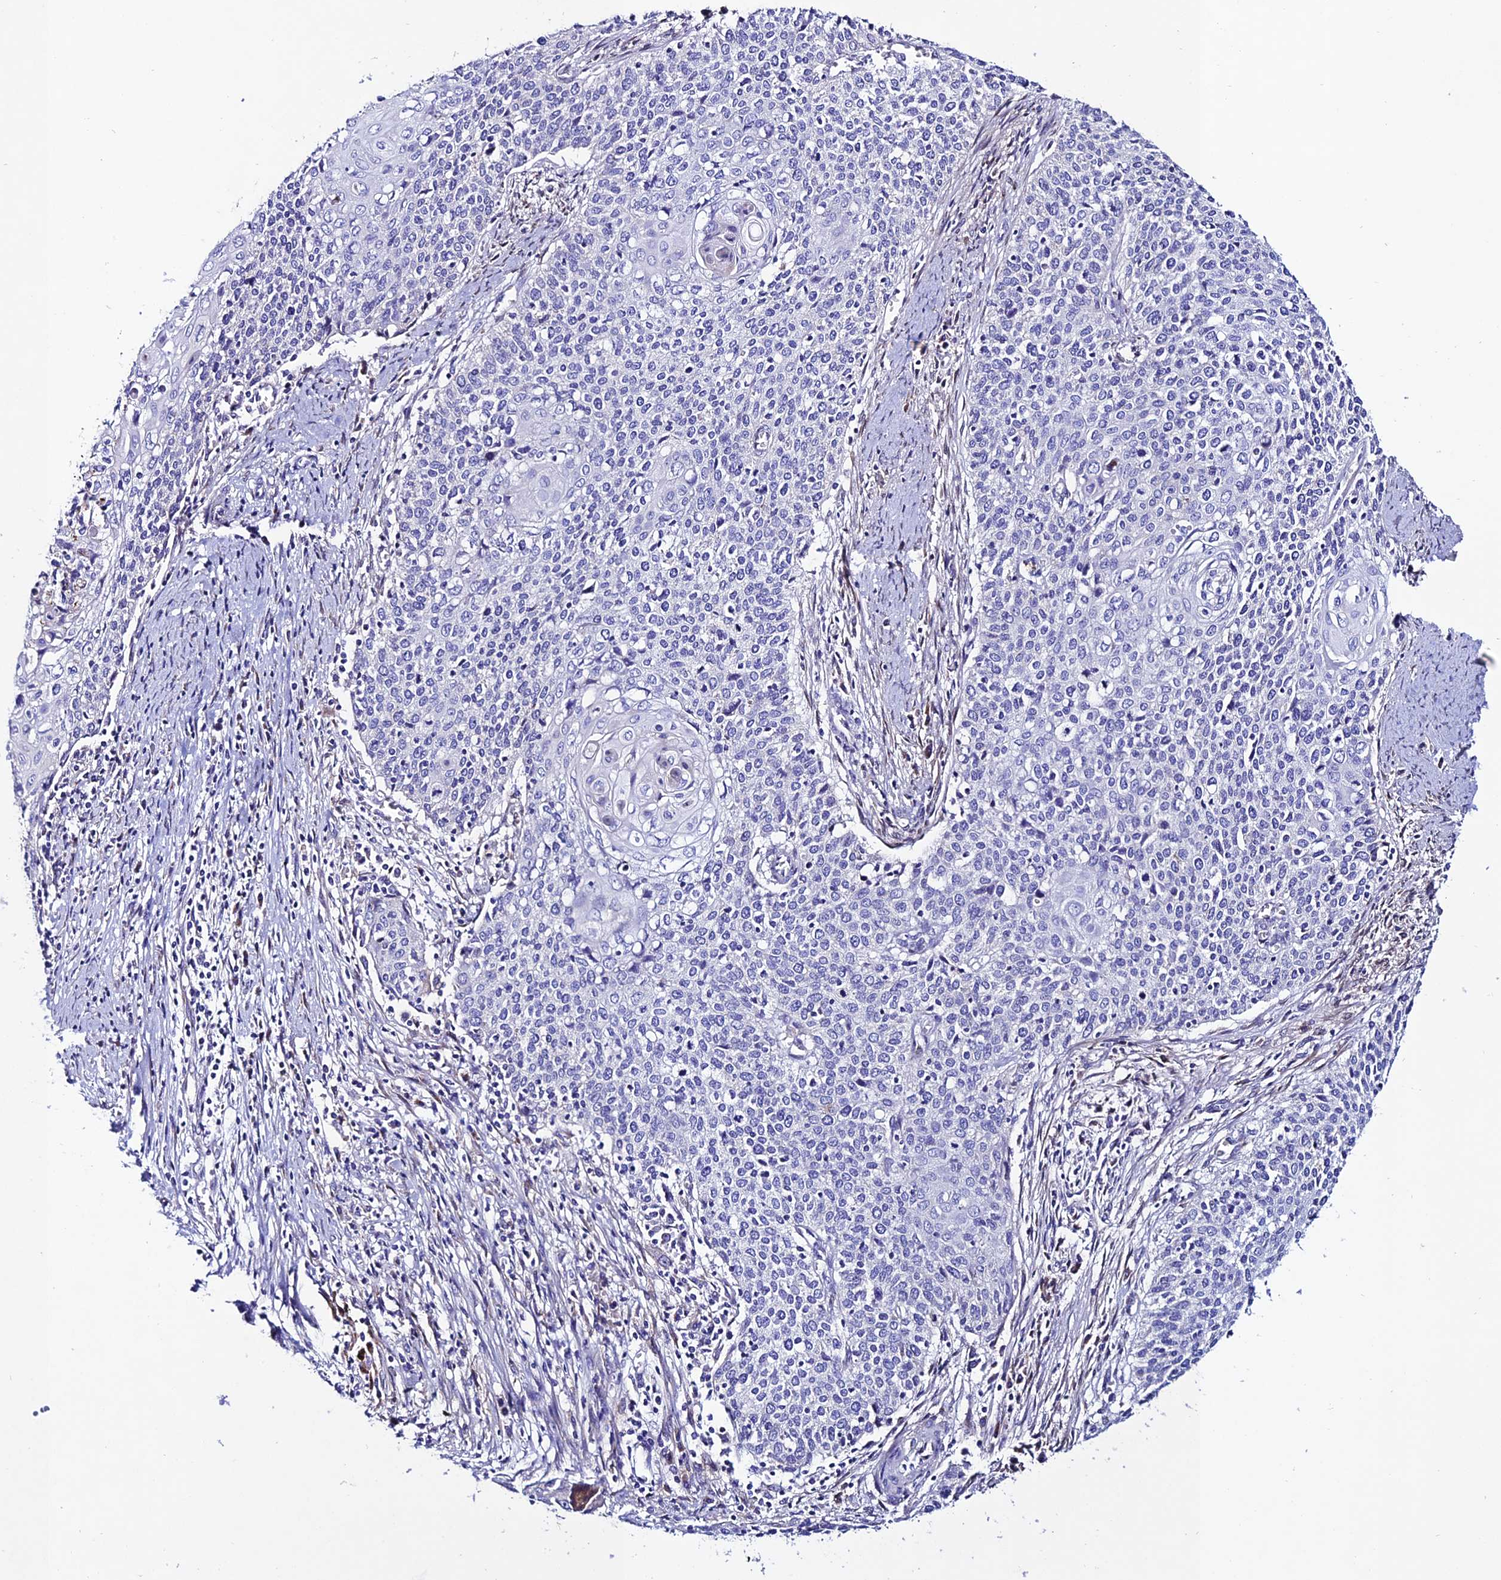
{"staining": {"intensity": "negative", "quantity": "none", "location": "none"}, "tissue": "cervical cancer", "cell_type": "Tumor cells", "image_type": "cancer", "snomed": [{"axis": "morphology", "description": "Squamous cell carcinoma, NOS"}, {"axis": "topography", "description": "Cervix"}], "caption": "IHC photomicrograph of human cervical cancer stained for a protein (brown), which reveals no expression in tumor cells. (DAB immunohistochemistry (IHC) visualized using brightfield microscopy, high magnification).", "gene": "OR51Q1", "patient": {"sex": "female", "age": 39}}